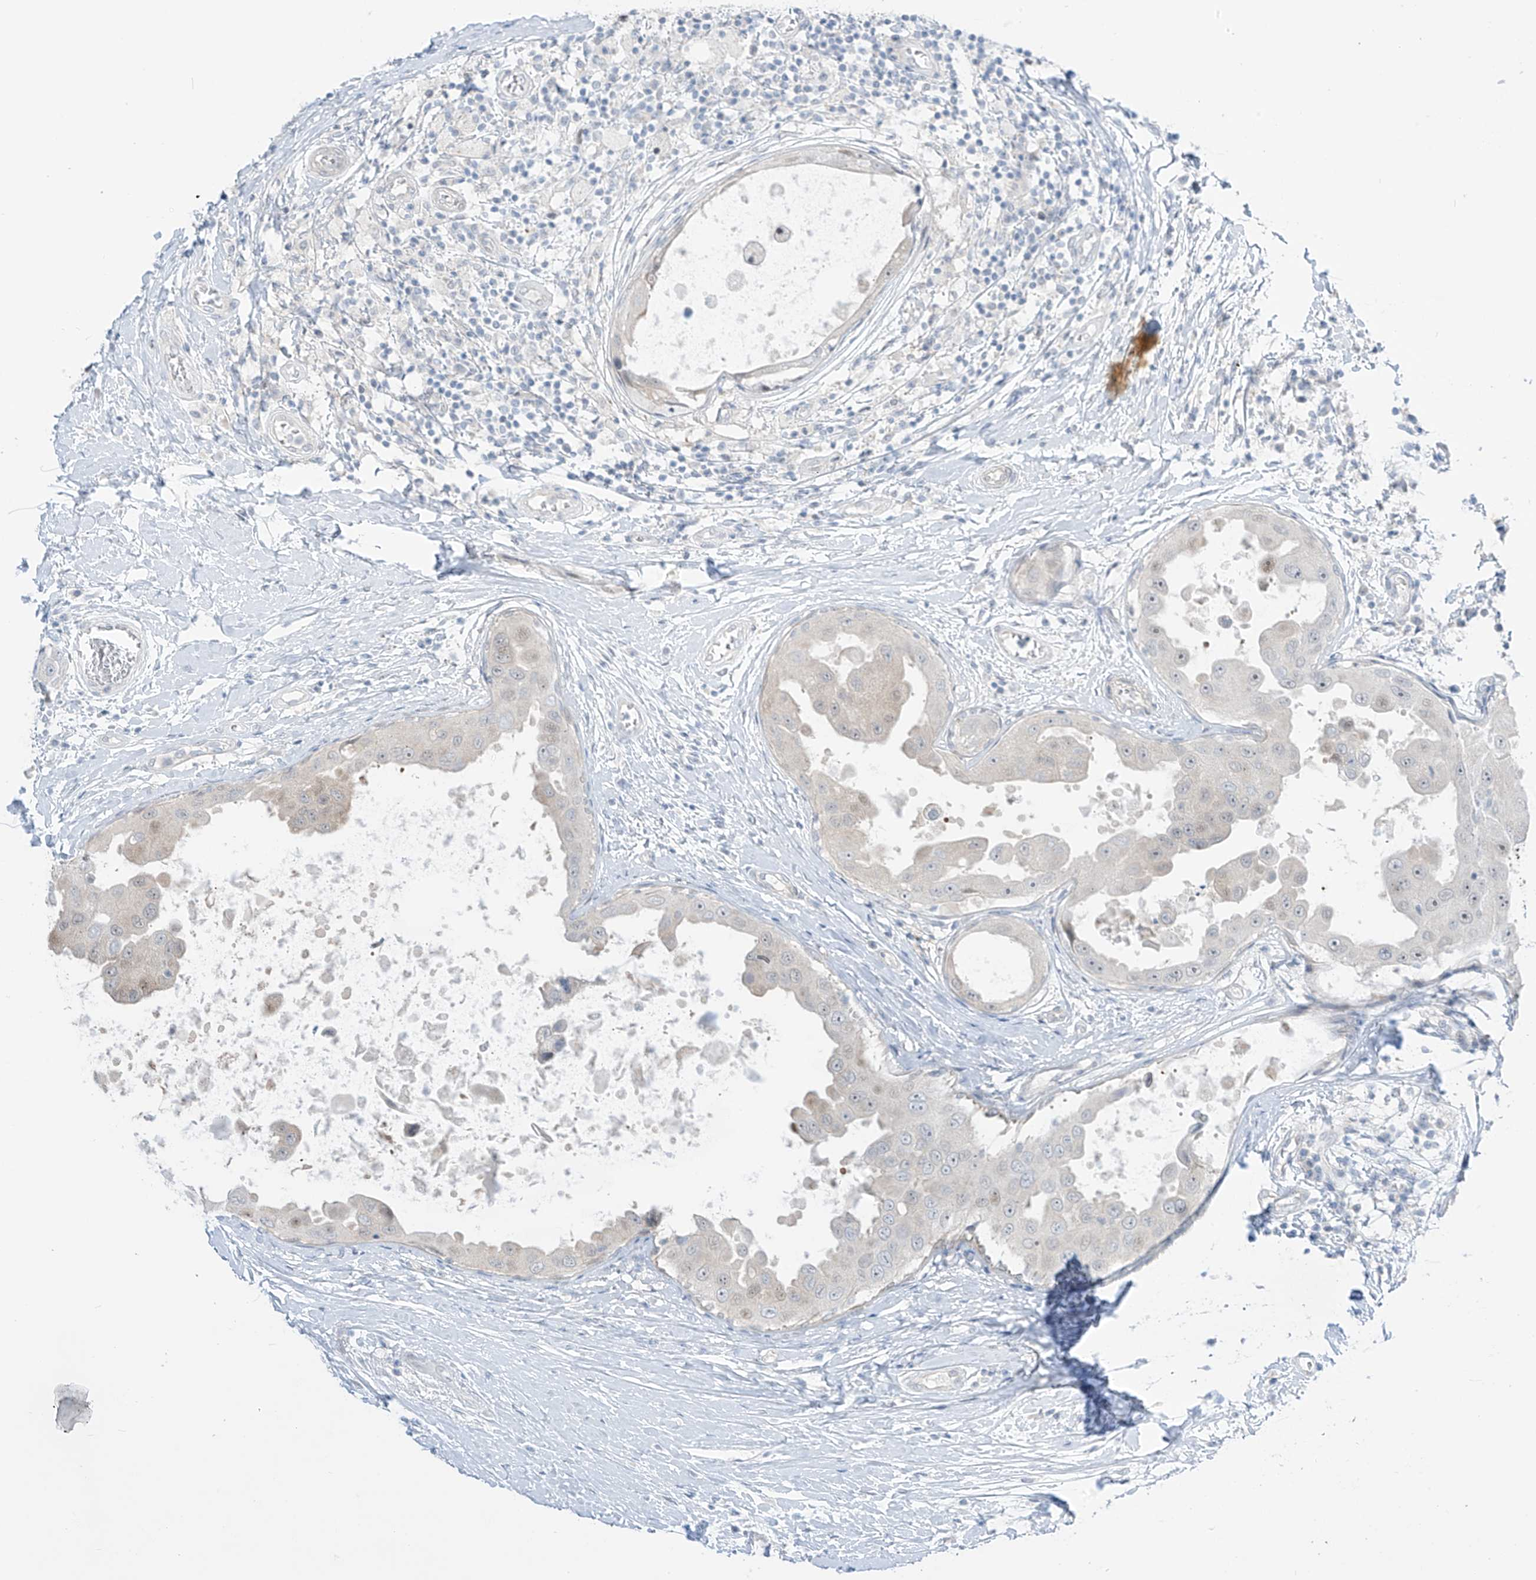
{"staining": {"intensity": "negative", "quantity": "none", "location": "none"}, "tissue": "breast cancer", "cell_type": "Tumor cells", "image_type": "cancer", "snomed": [{"axis": "morphology", "description": "Duct carcinoma"}, {"axis": "topography", "description": "Breast"}], "caption": "DAB (3,3'-diaminobenzidine) immunohistochemical staining of breast infiltrating ductal carcinoma displays no significant positivity in tumor cells.", "gene": "ASPRV1", "patient": {"sex": "female", "age": 27}}